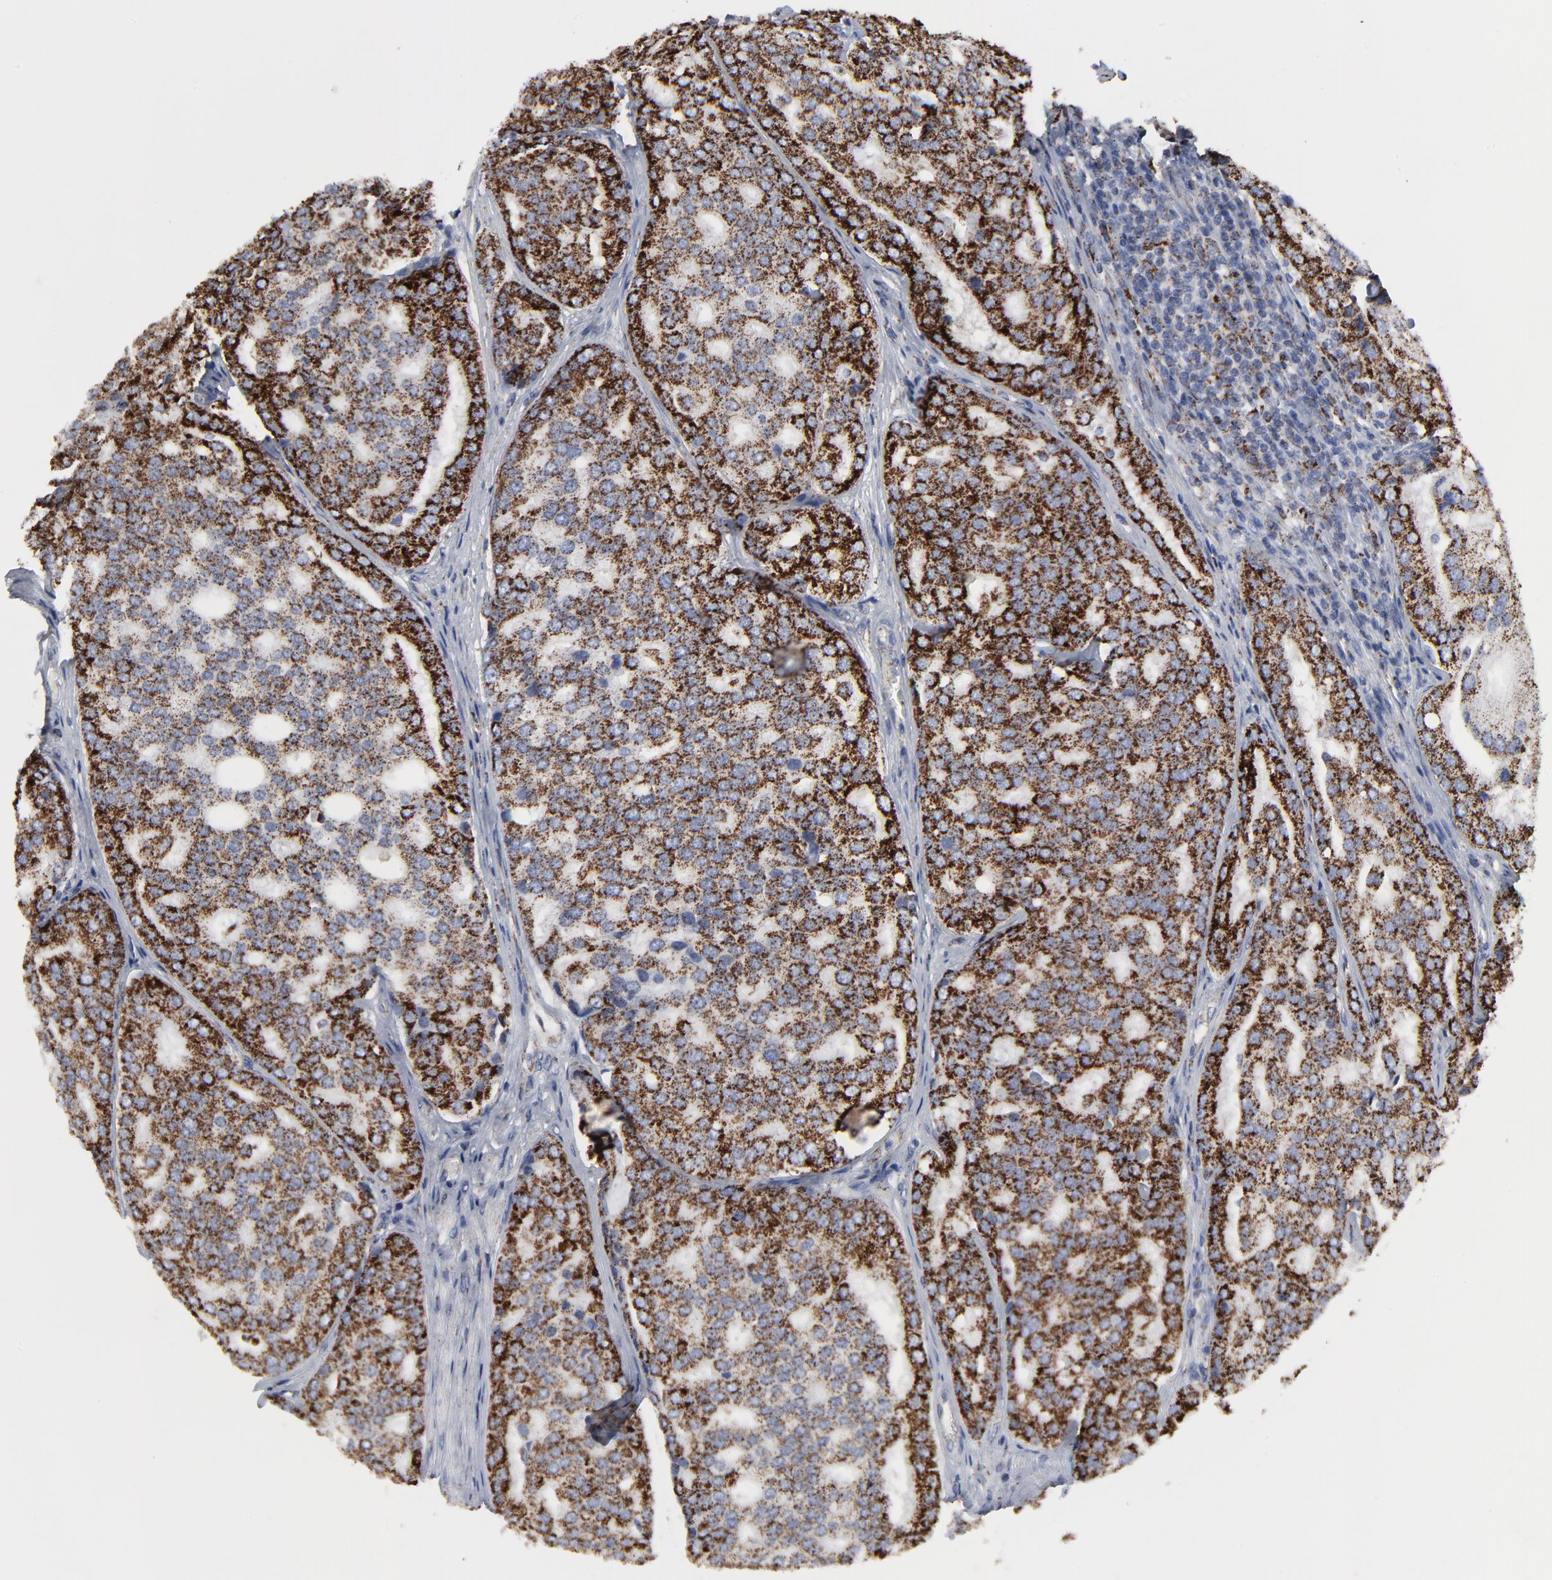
{"staining": {"intensity": "moderate", "quantity": ">75%", "location": "cytoplasmic/membranous"}, "tissue": "prostate cancer", "cell_type": "Tumor cells", "image_type": "cancer", "snomed": [{"axis": "morphology", "description": "Adenocarcinoma, High grade"}, {"axis": "topography", "description": "Prostate"}], "caption": "This is an image of IHC staining of high-grade adenocarcinoma (prostate), which shows moderate staining in the cytoplasmic/membranous of tumor cells.", "gene": "TXNRD2", "patient": {"sex": "male", "age": 64}}